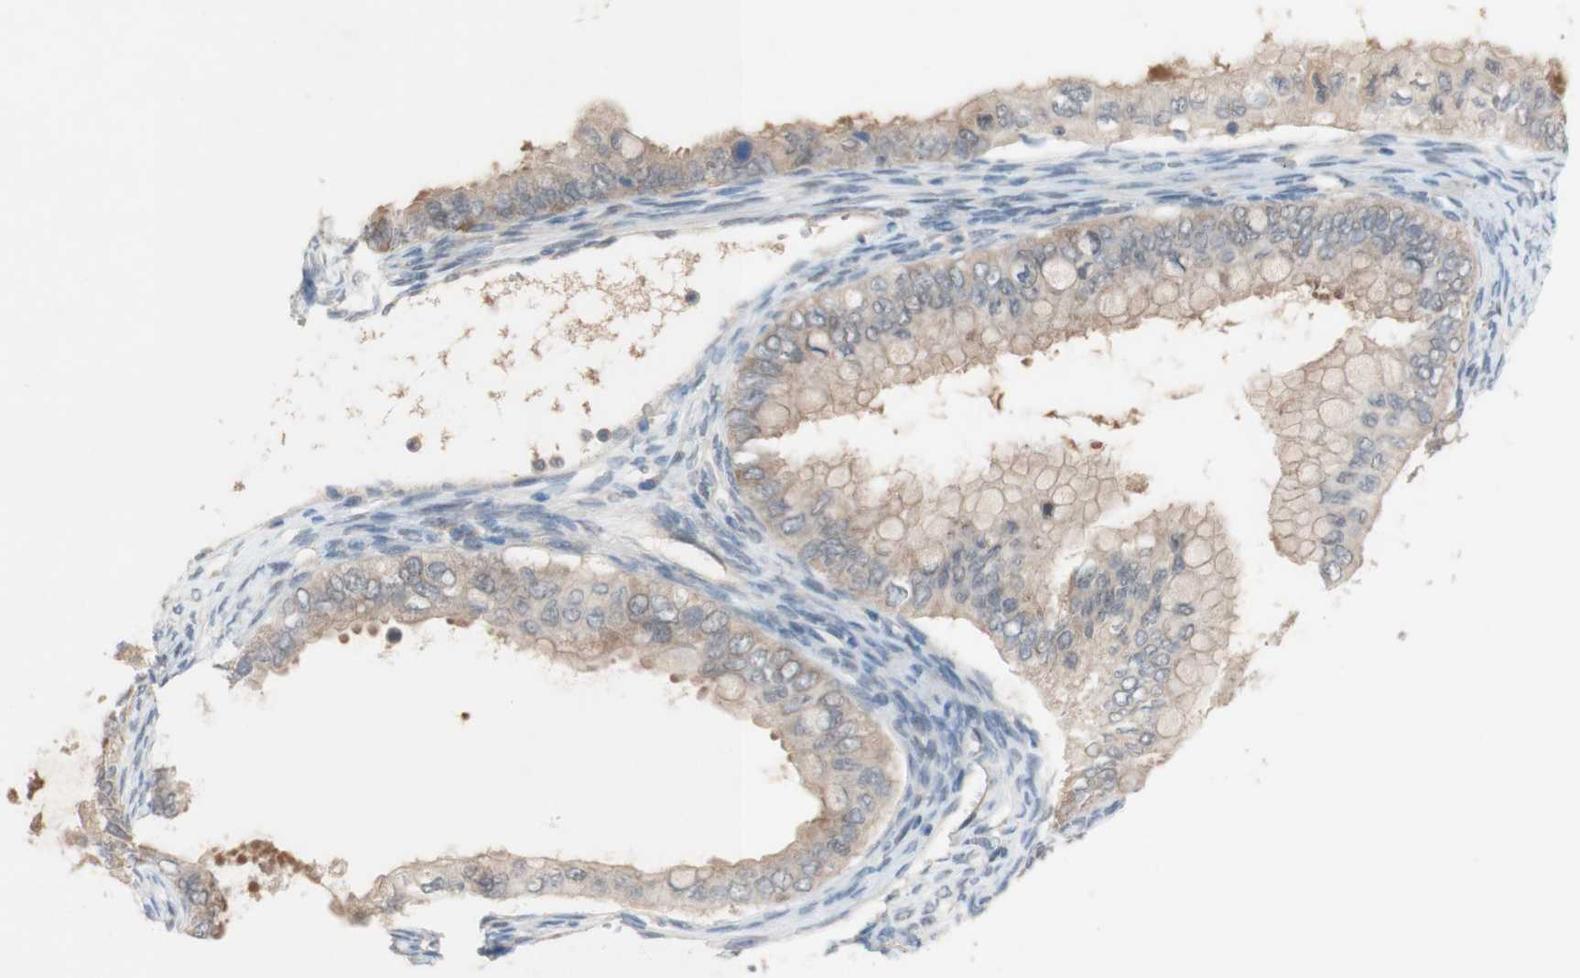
{"staining": {"intensity": "weak", "quantity": ">75%", "location": "cytoplasmic/membranous"}, "tissue": "ovarian cancer", "cell_type": "Tumor cells", "image_type": "cancer", "snomed": [{"axis": "morphology", "description": "Cystadenocarcinoma, mucinous, NOS"}, {"axis": "topography", "description": "Ovary"}], "caption": "This histopathology image shows immunohistochemistry (IHC) staining of human ovarian cancer, with low weak cytoplasmic/membranous staining in approximately >75% of tumor cells.", "gene": "PEX2", "patient": {"sex": "female", "age": 80}}